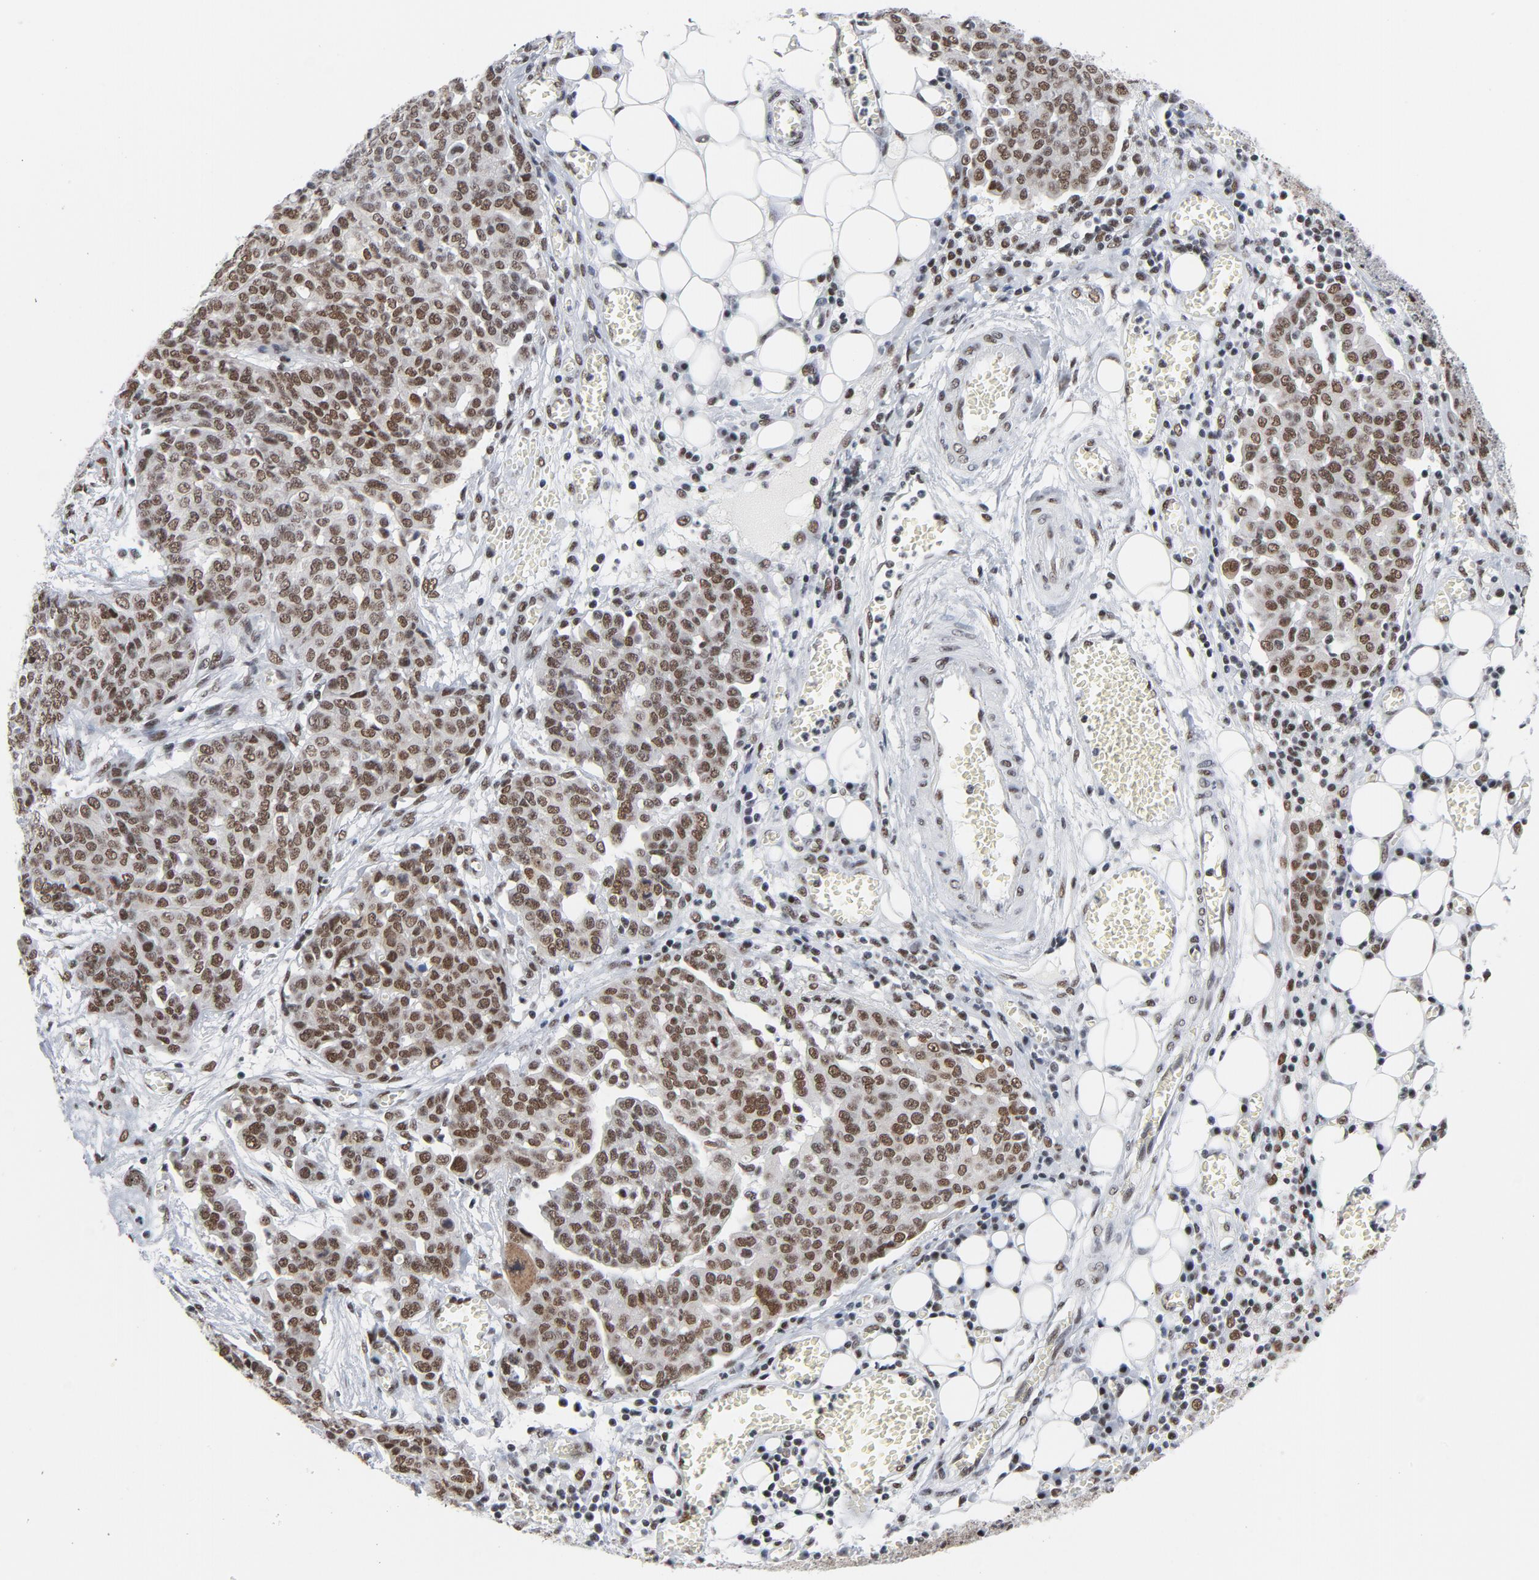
{"staining": {"intensity": "moderate", "quantity": ">75%", "location": "nuclear"}, "tissue": "ovarian cancer", "cell_type": "Tumor cells", "image_type": "cancer", "snomed": [{"axis": "morphology", "description": "Cystadenocarcinoma, serous, NOS"}, {"axis": "topography", "description": "Soft tissue"}, {"axis": "topography", "description": "Ovary"}], "caption": "Protein staining of ovarian cancer (serous cystadenocarcinoma) tissue demonstrates moderate nuclear positivity in approximately >75% of tumor cells. (IHC, brightfield microscopy, high magnification).", "gene": "CSTF2", "patient": {"sex": "female", "age": 57}}